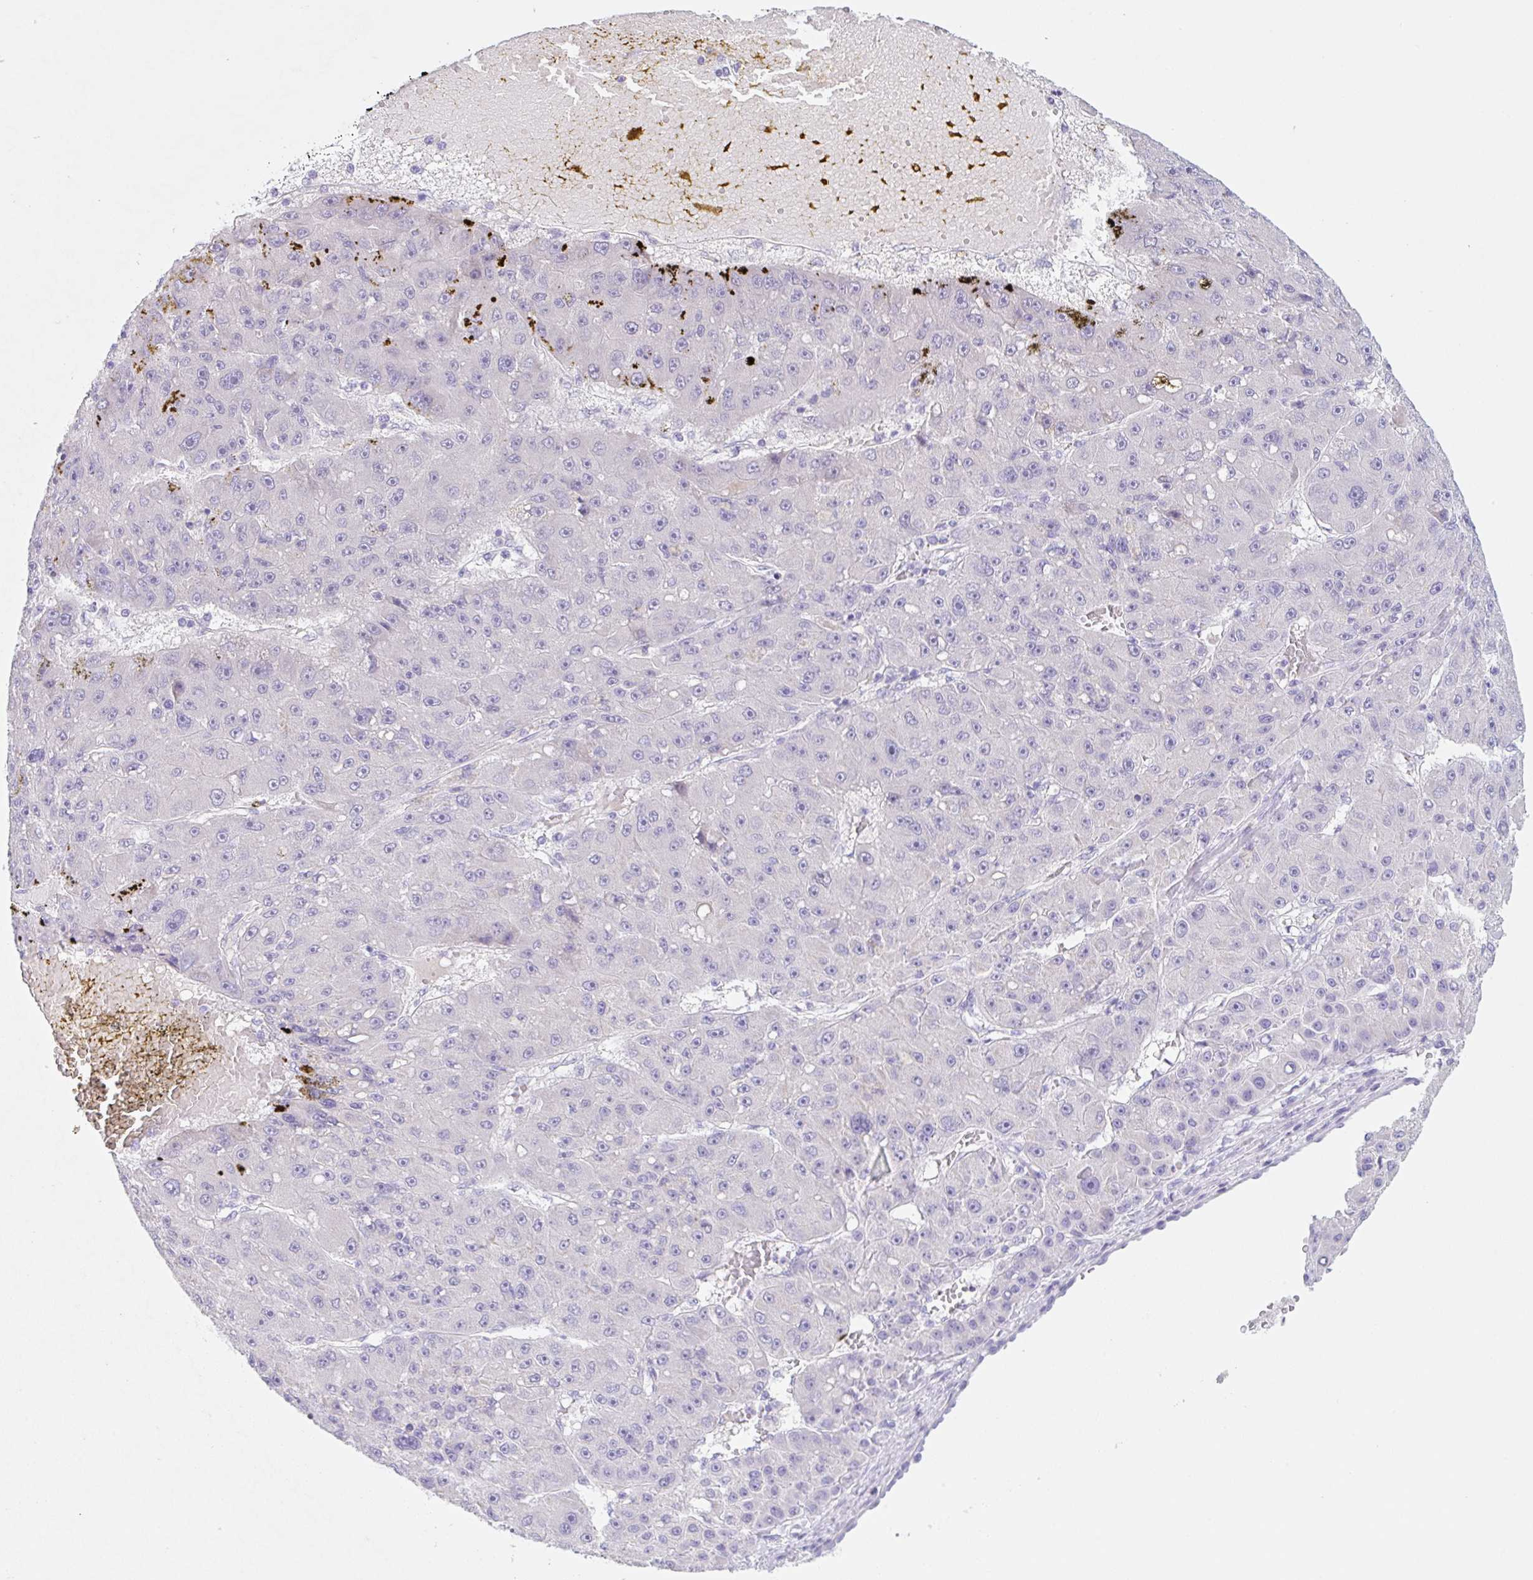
{"staining": {"intensity": "negative", "quantity": "none", "location": "none"}, "tissue": "liver cancer", "cell_type": "Tumor cells", "image_type": "cancer", "snomed": [{"axis": "morphology", "description": "Carcinoma, Hepatocellular, NOS"}, {"axis": "topography", "description": "Liver"}], "caption": "Image shows no protein staining in tumor cells of liver cancer (hepatocellular carcinoma) tissue.", "gene": "KLK8", "patient": {"sex": "male", "age": 67}}